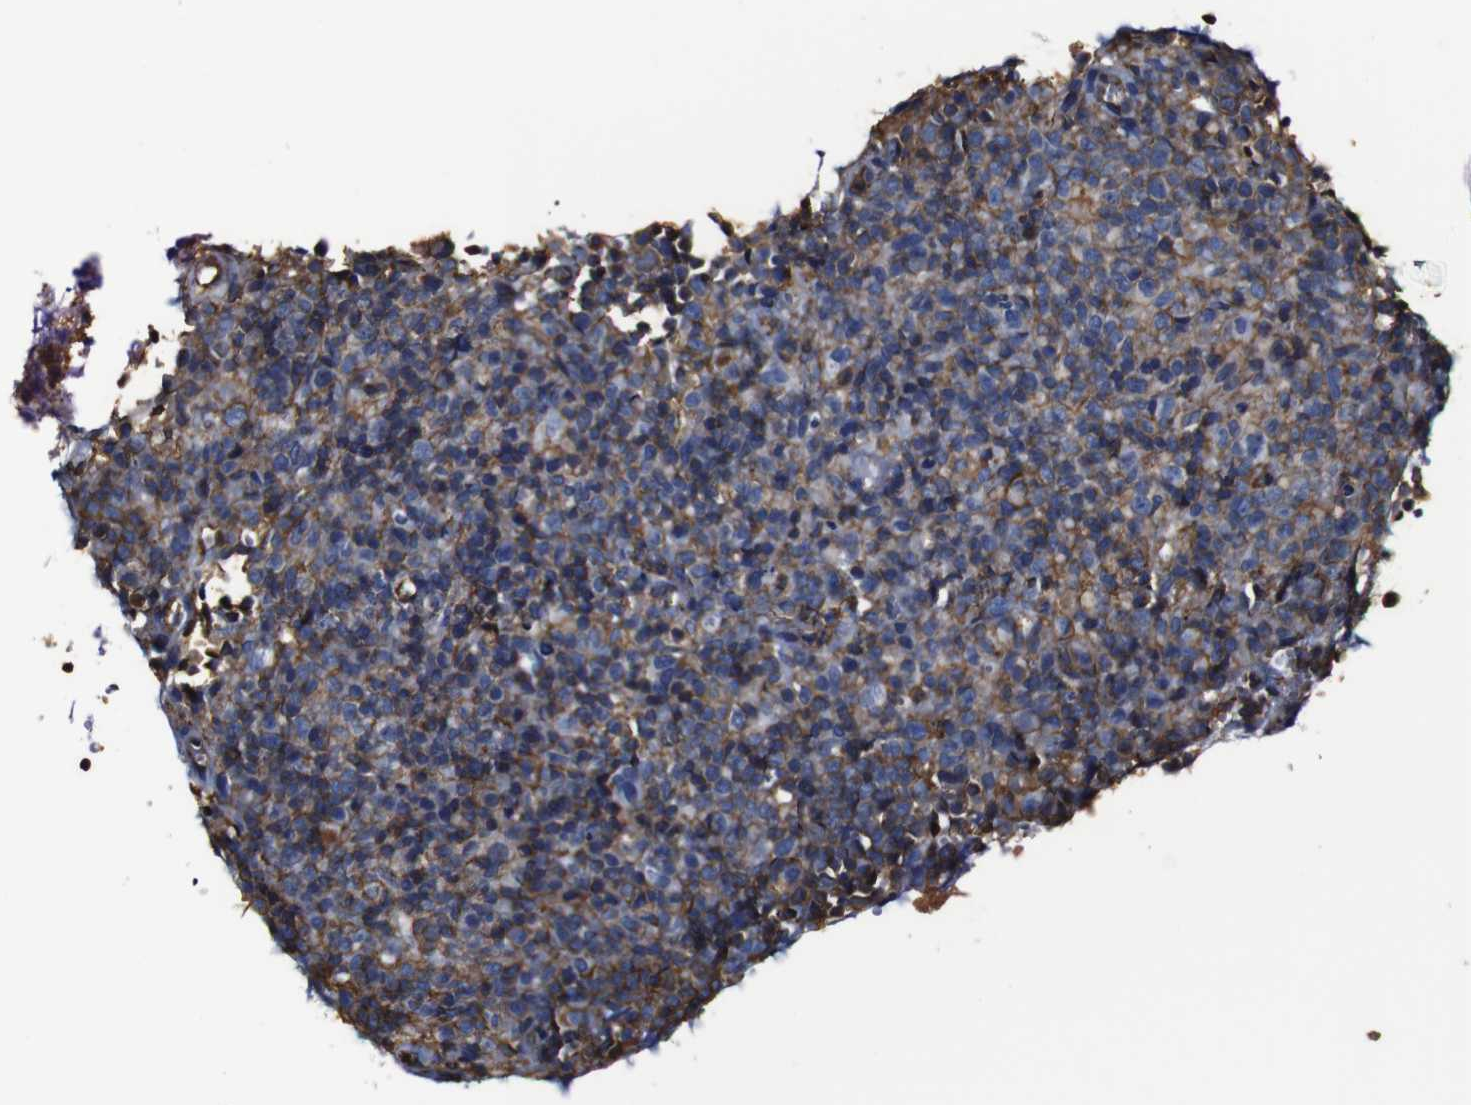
{"staining": {"intensity": "weak", "quantity": "<25%", "location": "cytoplasmic/membranous"}, "tissue": "lymphoma", "cell_type": "Tumor cells", "image_type": "cancer", "snomed": [{"axis": "morphology", "description": "Malignant lymphoma, non-Hodgkin's type, High grade"}, {"axis": "topography", "description": "Lymph node"}], "caption": "This is a histopathology image of immunohistochemistry (IHC) staining of high-grade malignant lymphoma, non-Hodgkin's type, which shows no positivity in tumor cells.", "gene": "MSN", "patient": {"sex": "female", "age": 76}}